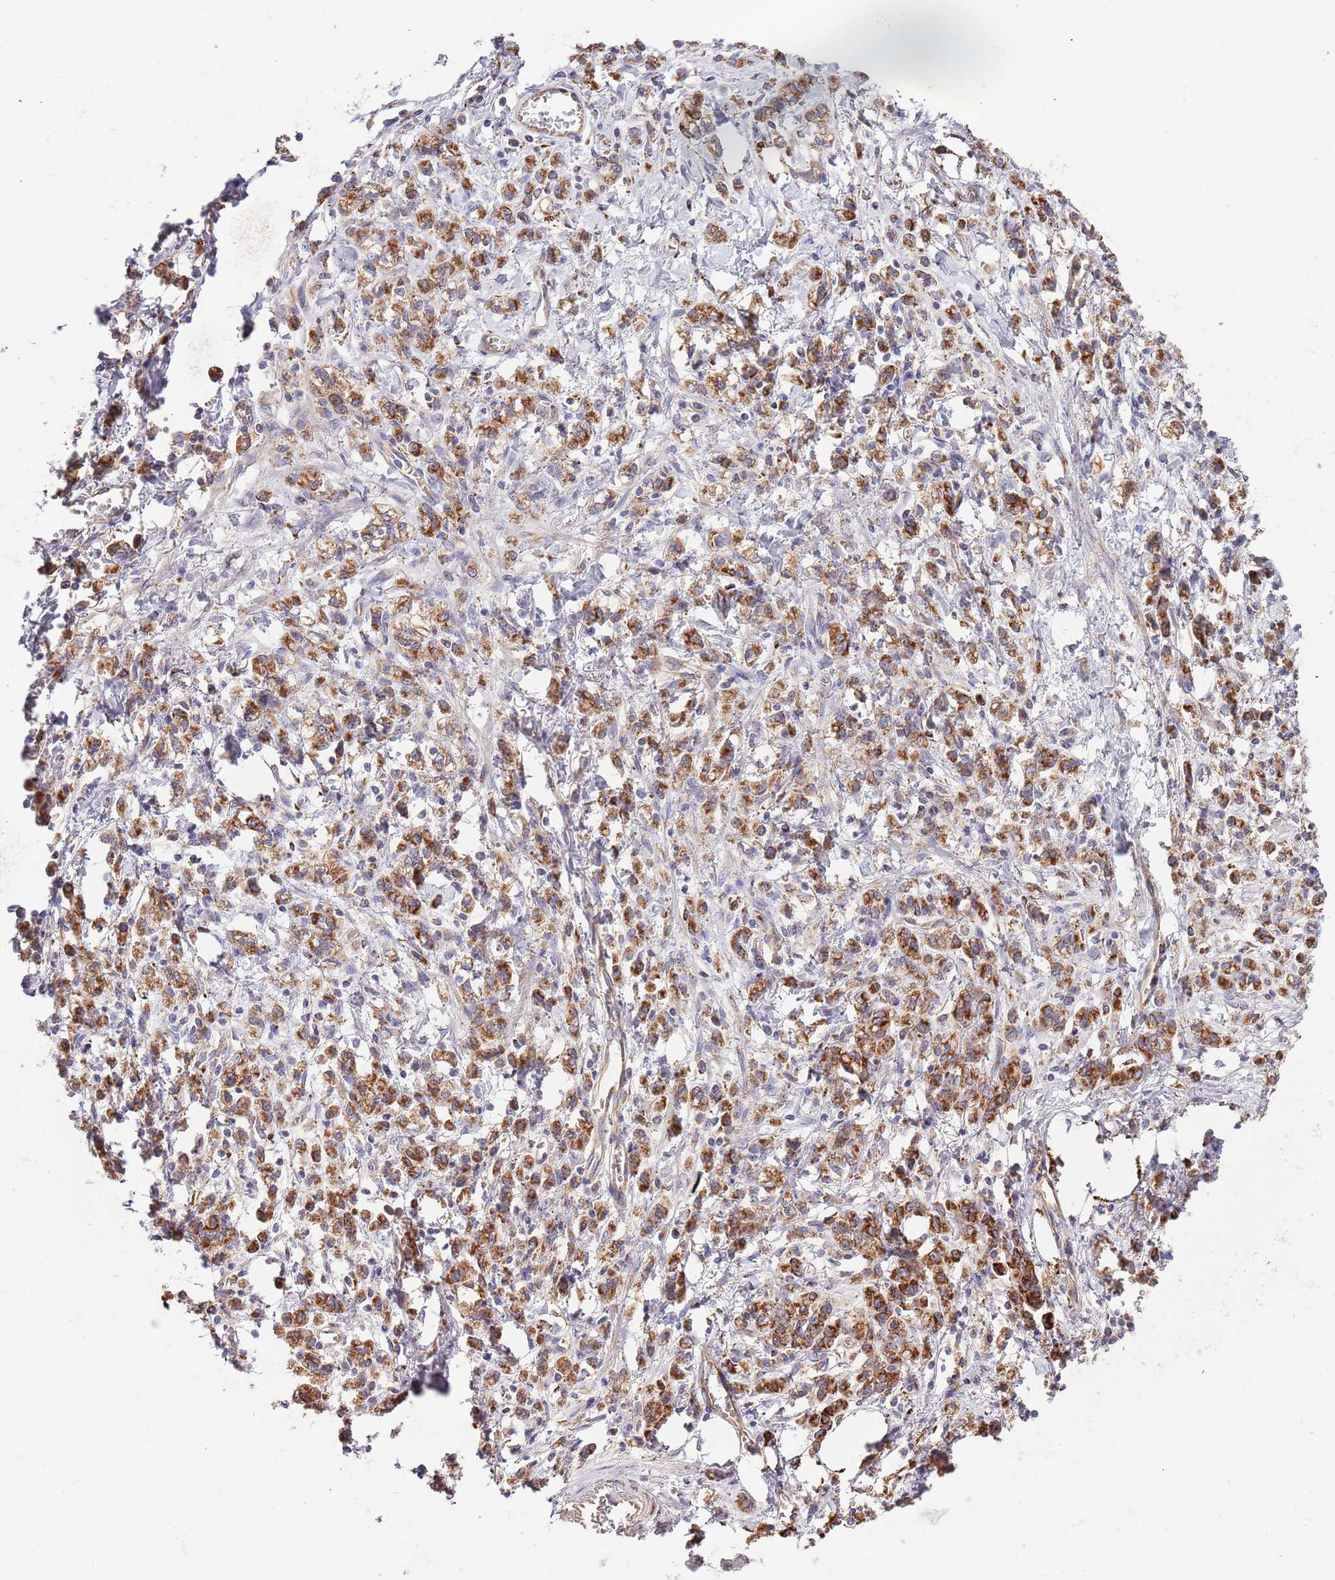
{"staining": {"intensity": "strong", "quantity": ">75%", "location": "cytoplasmic/membranous"}, "tissue": "stomach cancer", "cell_type": "Tumor cells", "image_type": "cancer", "snomed": [{"axis": "morphology", "description": "Adenocarcinoma, NOS"}, {"axis": "topography", "description": "Stomach"}], "caption": "Tumor cells exhibit strong cytoplasmic/membranous expression in about >75% of cells in stomach adenocarcinoma.", "gene": "DOCK6", "patient": {"sex": "male", "age": 77}}